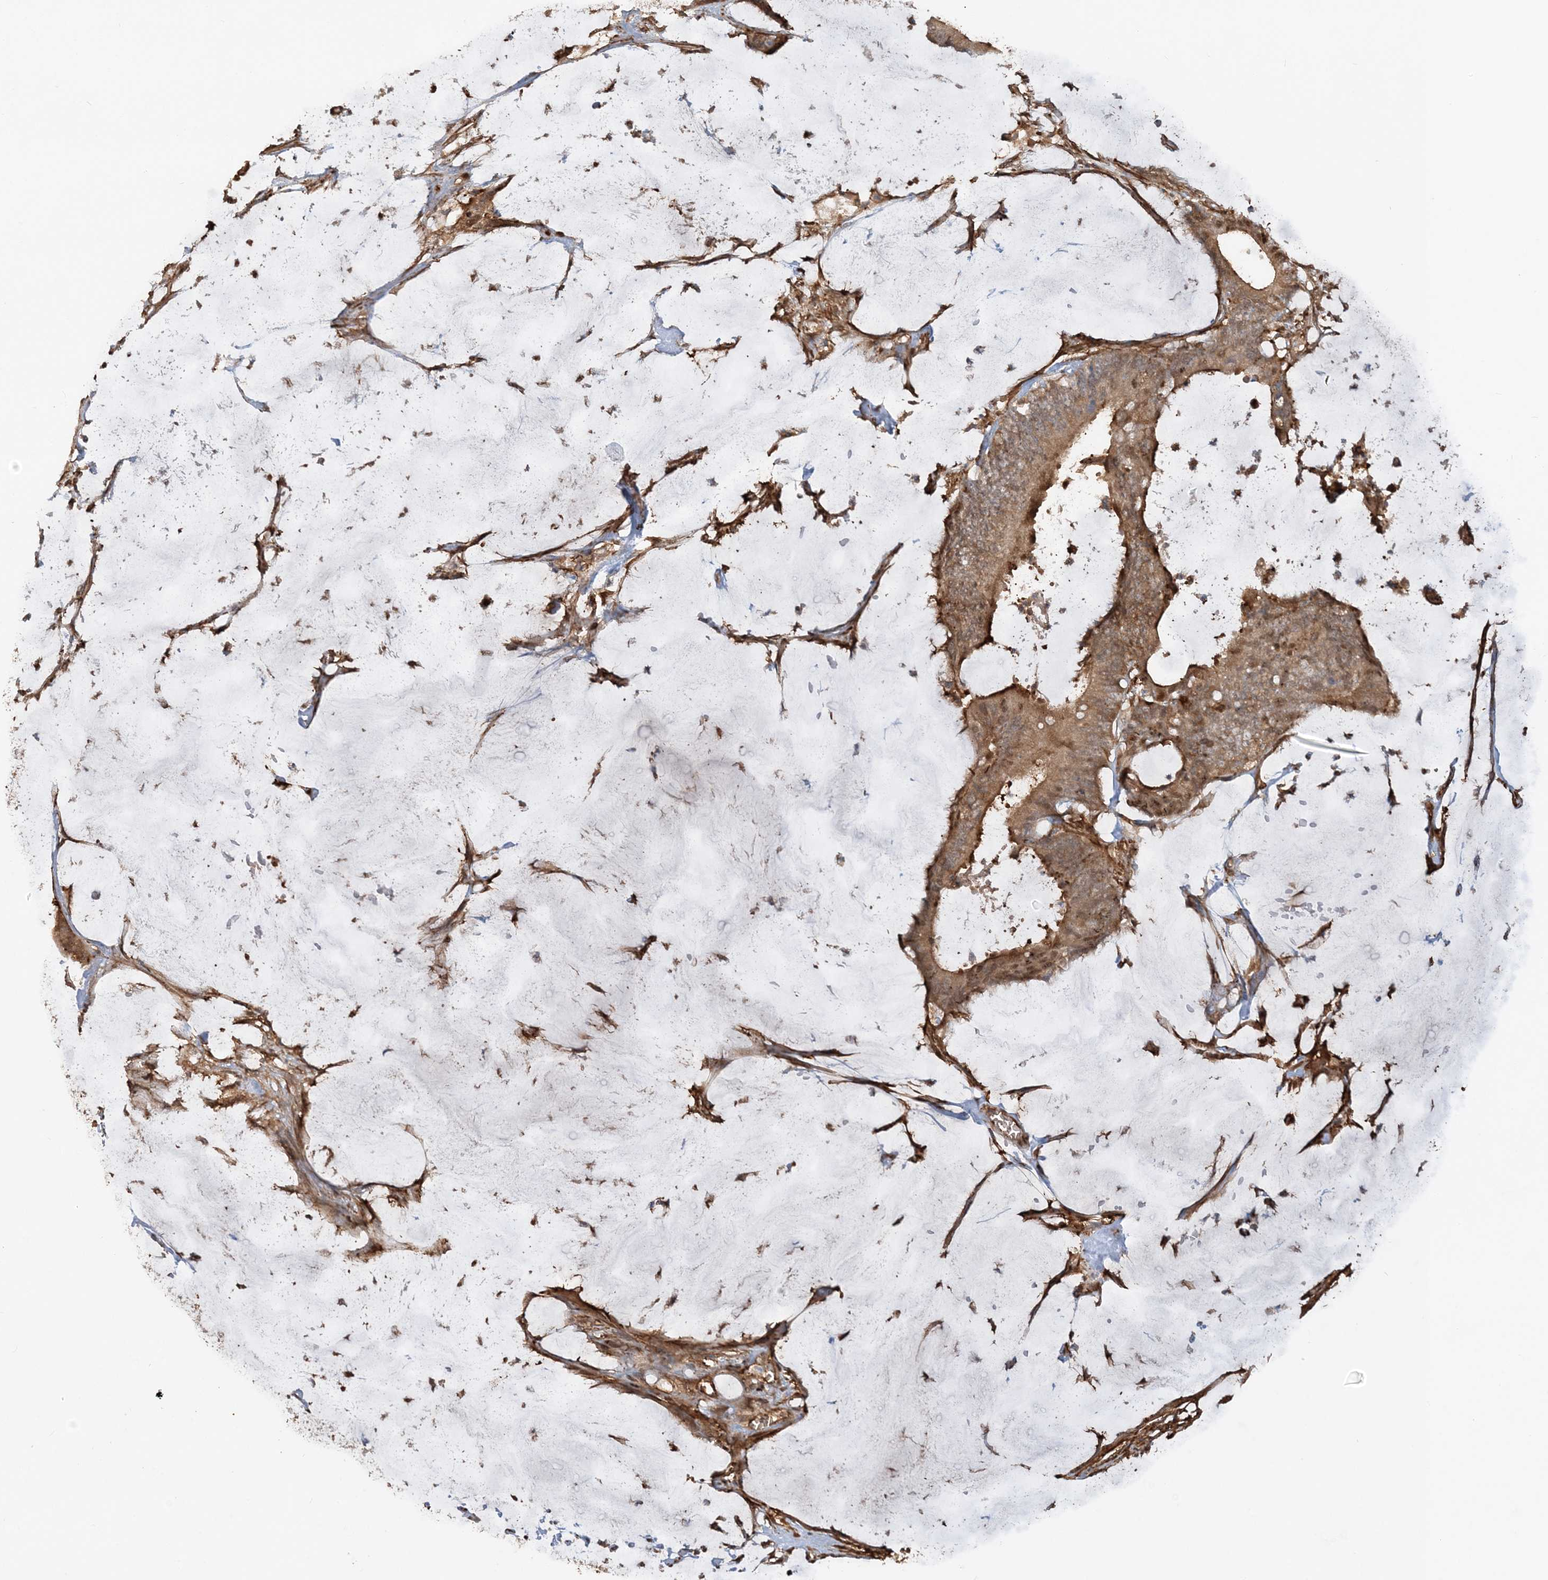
{"staining": {"intensity": "moderate", "quantity": ">75%", "location": "cytoplasmic/membranous"}, "tissue": "colorectal cancer", "cell_type": "Tumor cells", "image_type": "cancer", "snomed": [{"axis": "morphology", "description": "Adenocarcinoma, NOS"}, {"axis": "topography", "description": "Rectum"}], "caption": "Moderate cytoplasmic/membranous staining for a protein is identified in approximately >75% of tumor cells of colorectal cancer (adenocarcinoma) using immunohistochemistry.", "gene": "DSTN", "patient": {"sex": "female", "age": 66}}